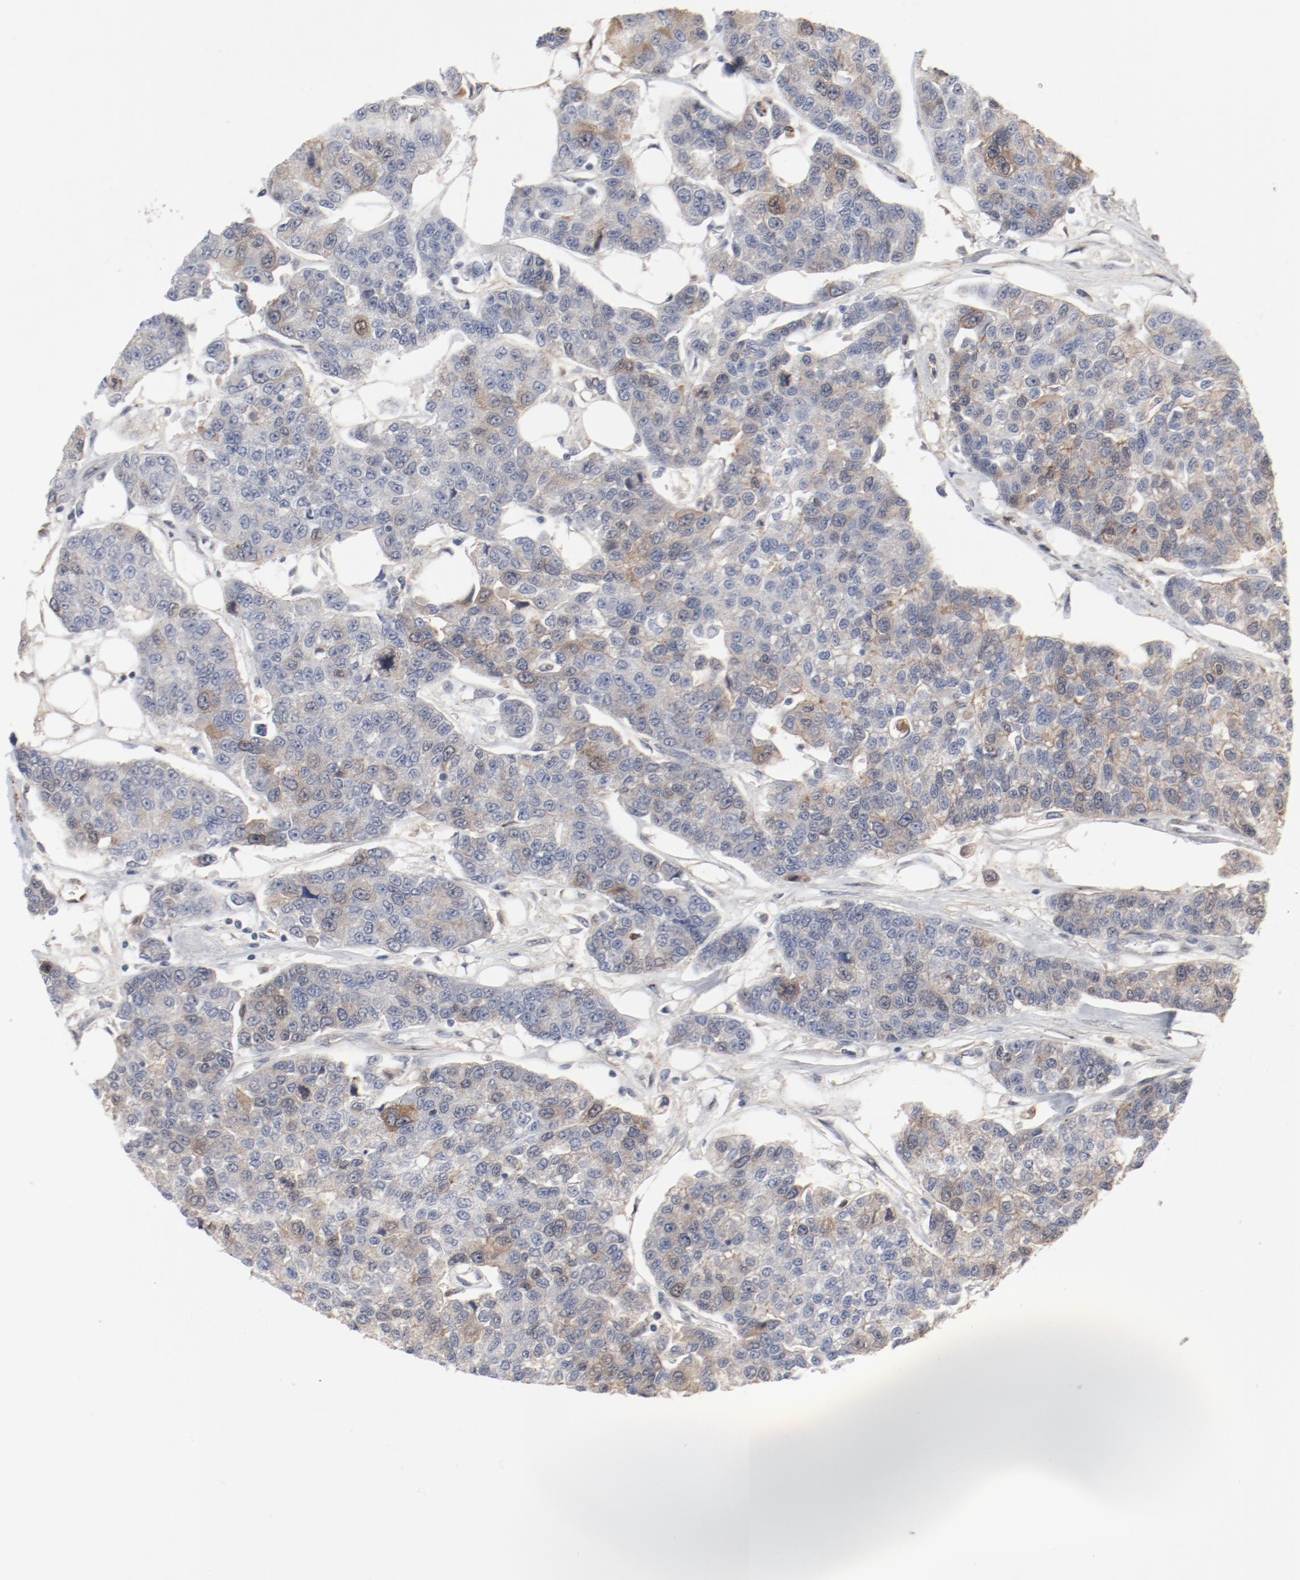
{"staining": {"intensity": "moderate", "quantity": "<25%", "location": "nuclear"}, "tissue": "breast cancer", "cell_type": "Tumor cells", "image_type": "cancer", "snomed": [{"axis": "morphology", "description": "Duct carcinoma"}, {"axis": "topography", "description": "Breast"}], "caption": "Immunohistochemical staining of breast cancer reveals low levels of moderate nuclear staining in about <25% of tumor cells.", "gene": "CDK1", "patient": {"sex": "female", "age": 51}}